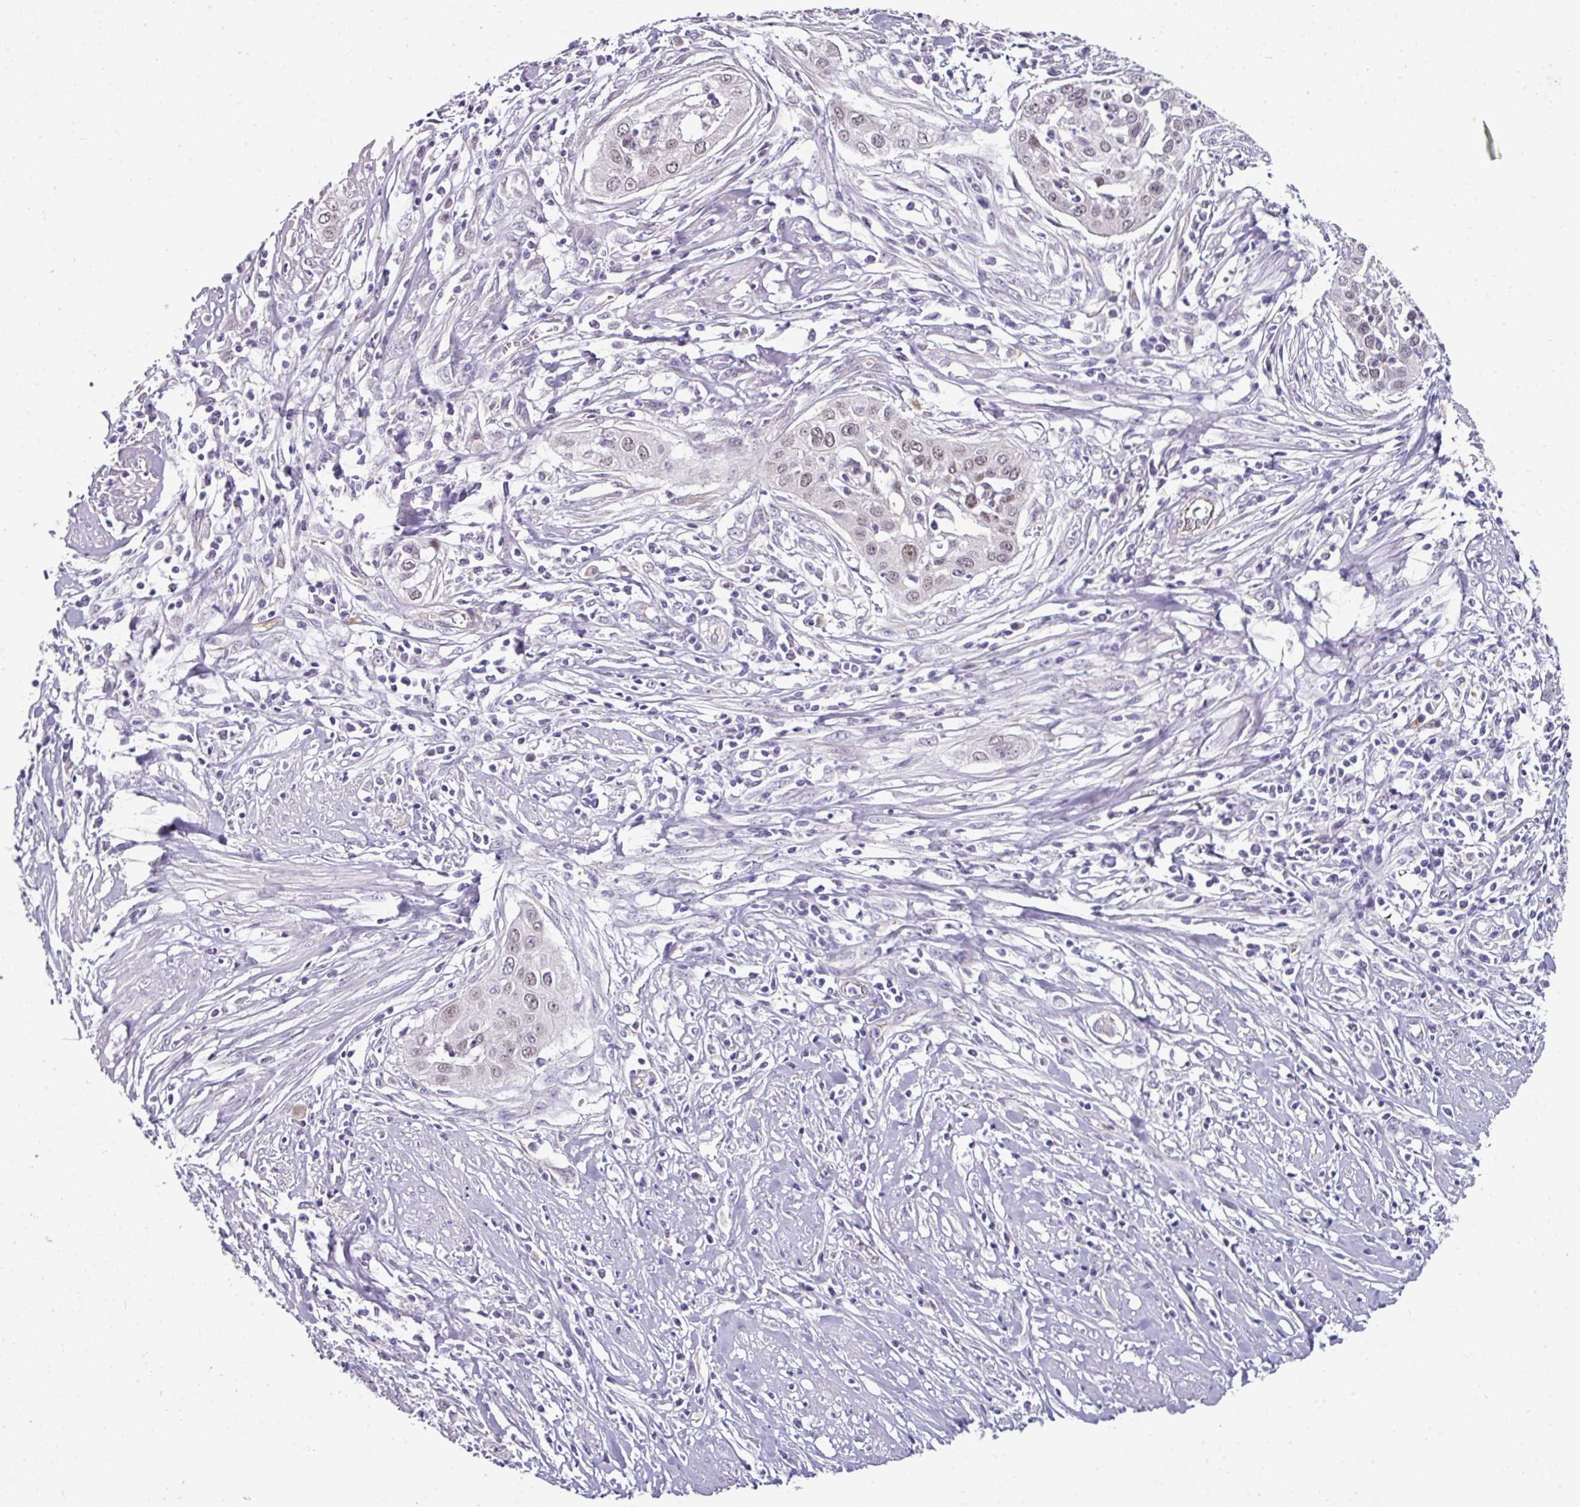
{"staining": {"intensity": "moderate", "quantity": "25%-75%", "location": "nuclear"}, "tissue": "cervical cancer", "cell_type": "Tumor cells", "image_type": "cancer", "snomed": [{"axis": "morphology", "description": "Squamous cell carcinoma, NOS"}, {"axis": "topography", "description": "Cervix"}], "caption": "A brown stain shows moderate nuclear staining of a protein in cervical cancer tumor cells.", "gene": "EYA3", "patient": {"sex": "female", "age": 34}}